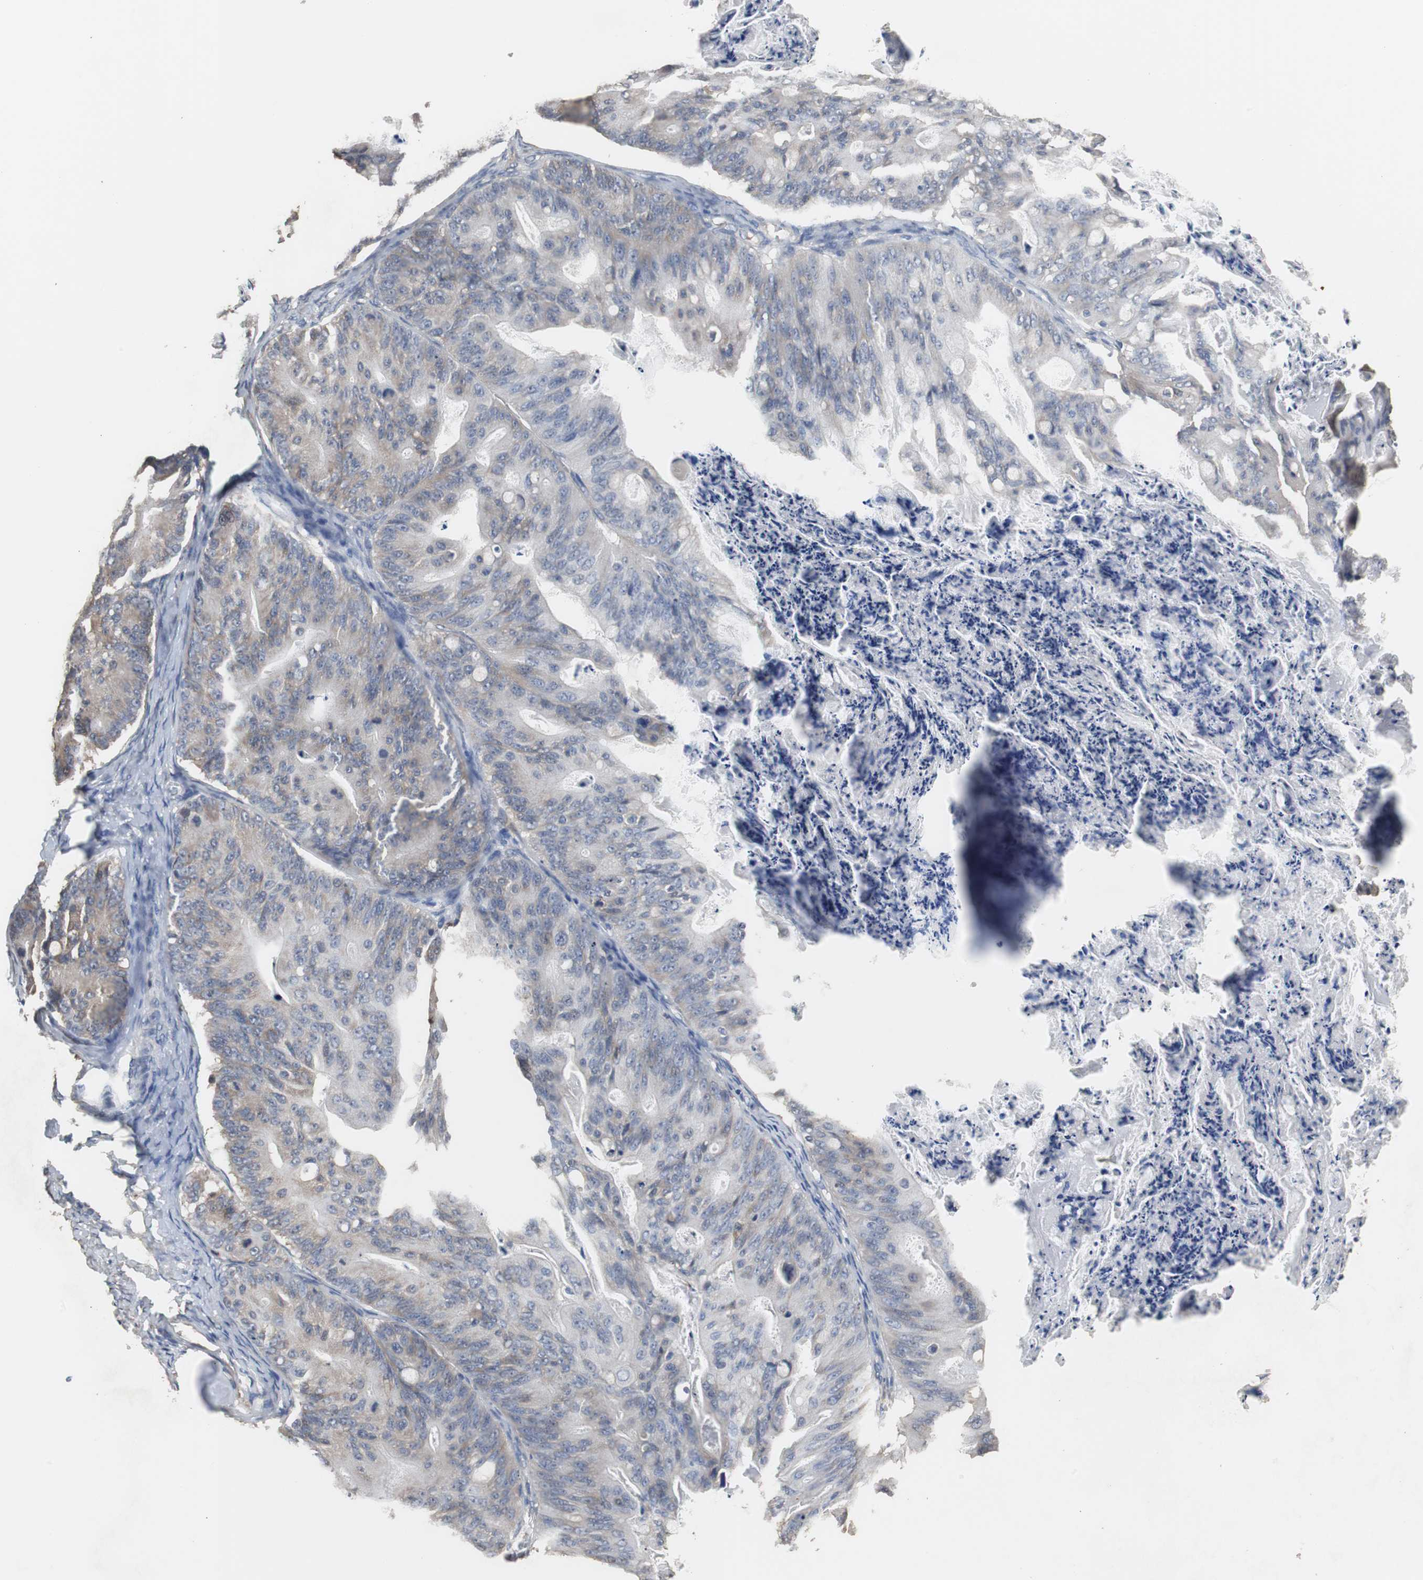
{"staining": {"intensity": "weak", "quantity": "<25%", "location": "cytoplasmic/membranous"}, "tissue": "ovarian cancer", "cell_type": "Tumor cells", "image_type": "cancer", "snomed": [{"axis": "morphology", "description": "Cystadenocarcinoma, mucinous, NOS"}, {"axis": "topography", "description": "Ovary"}], "caption": "This is an immunohistochemistry (IHC) histopathology image of human ovarian mucinous cystadenocarcinoma. There is no staining in tumor cells.", "gene": "SCIMP", "patient": {"sex": "female", "age": 36}}